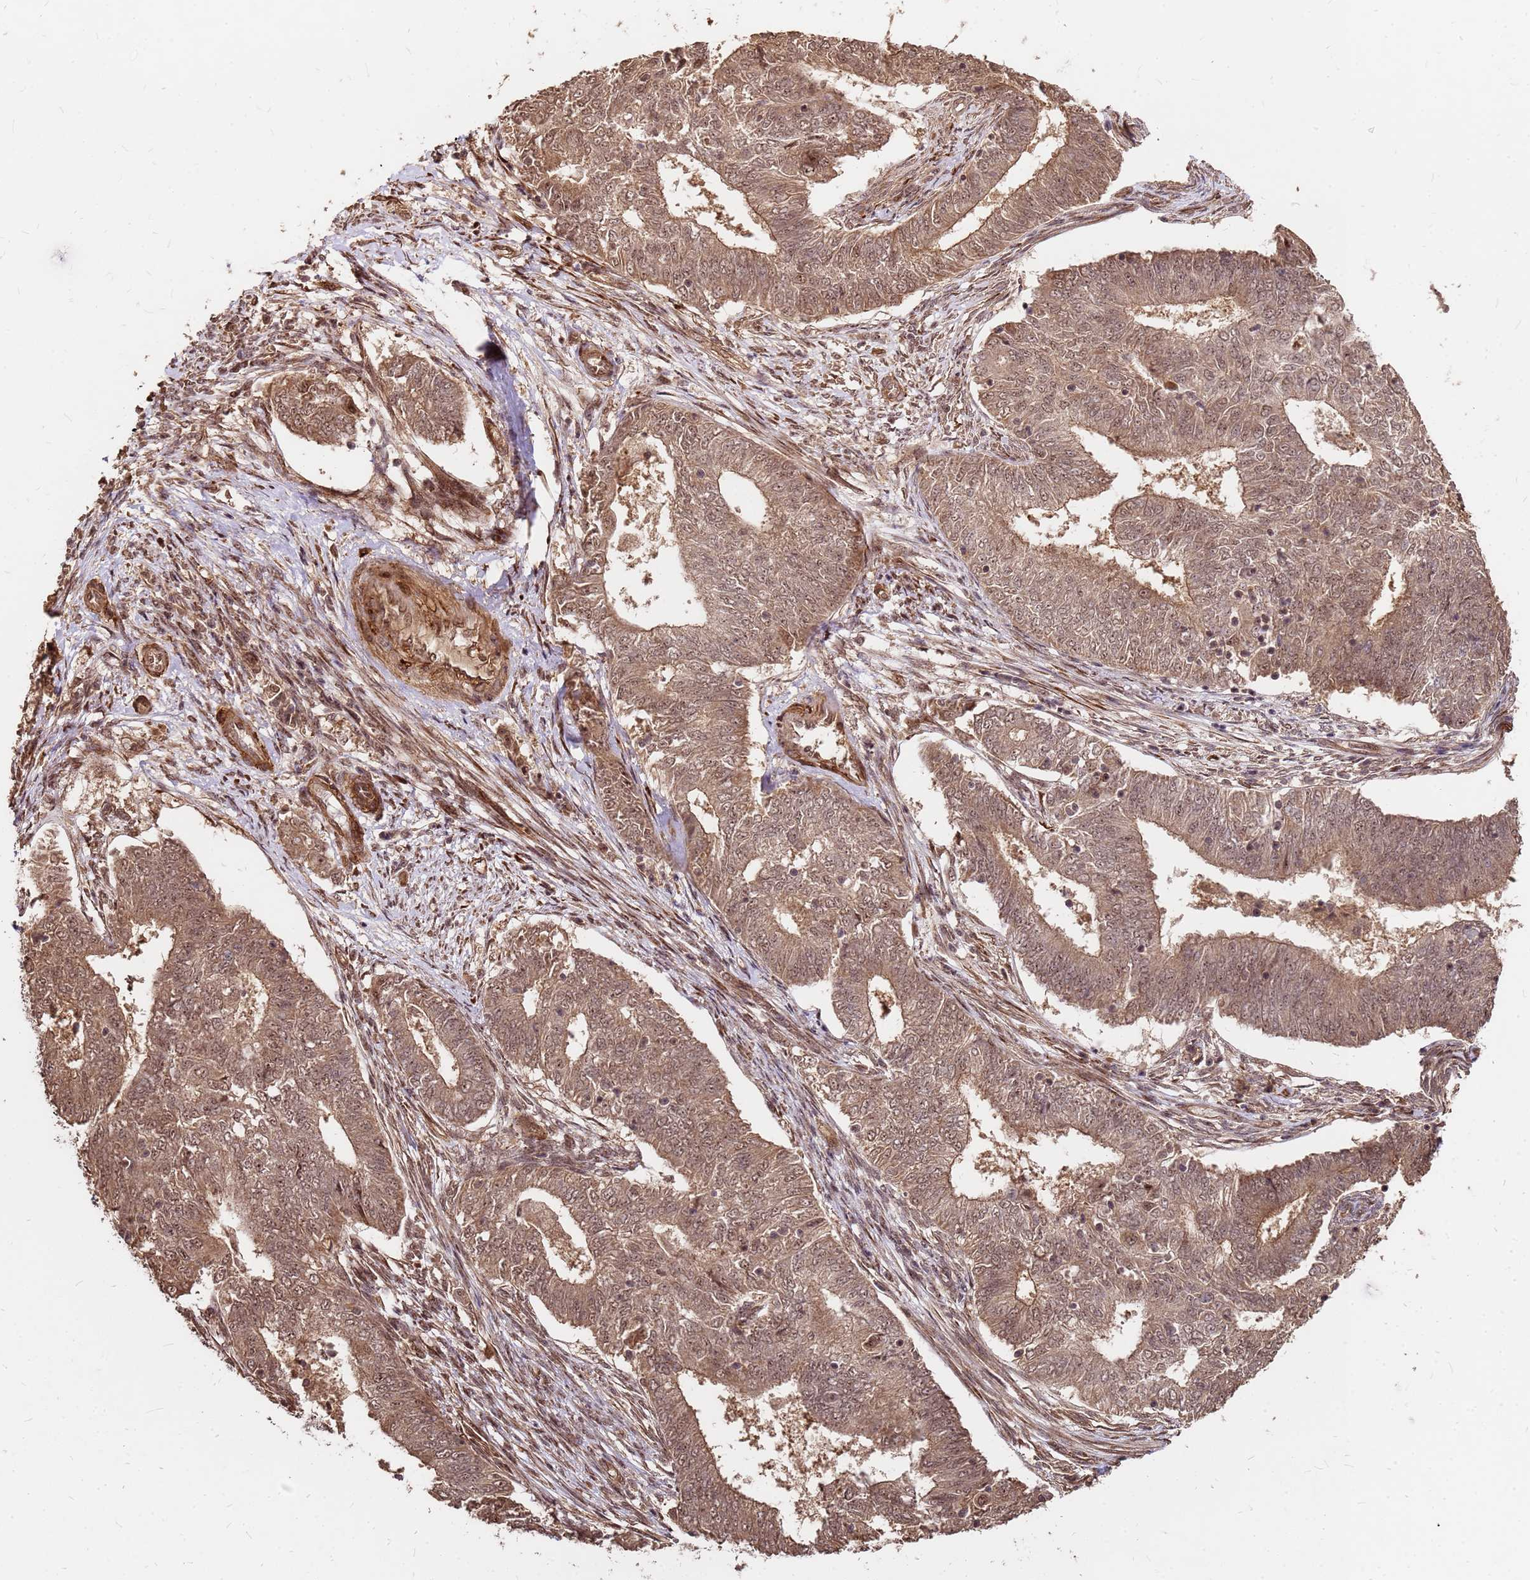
{"staining": {"intensity": "moderate", "quantity": ">75%", "location": "cytoplasmic/membranous,nuclear"}, "tissue": "endometrial cancer", "cell_type": "Tumor cells", "image_type": "cancer", "snomed": [{"axis": "morphology", "description": "Adenocarcinoma, NOS"}, {"axis": "topography", "description": "Endometrium"}], "caption": "Protein expression analysis of endometrial cancer (adenocarcinoma) exhibits moderate cytoplasmic/membranous and nuclear expression in approximately >75% of tumor cells.", "gene": "GPATCH8", "patient": {"sex": "female", "age": 62}}